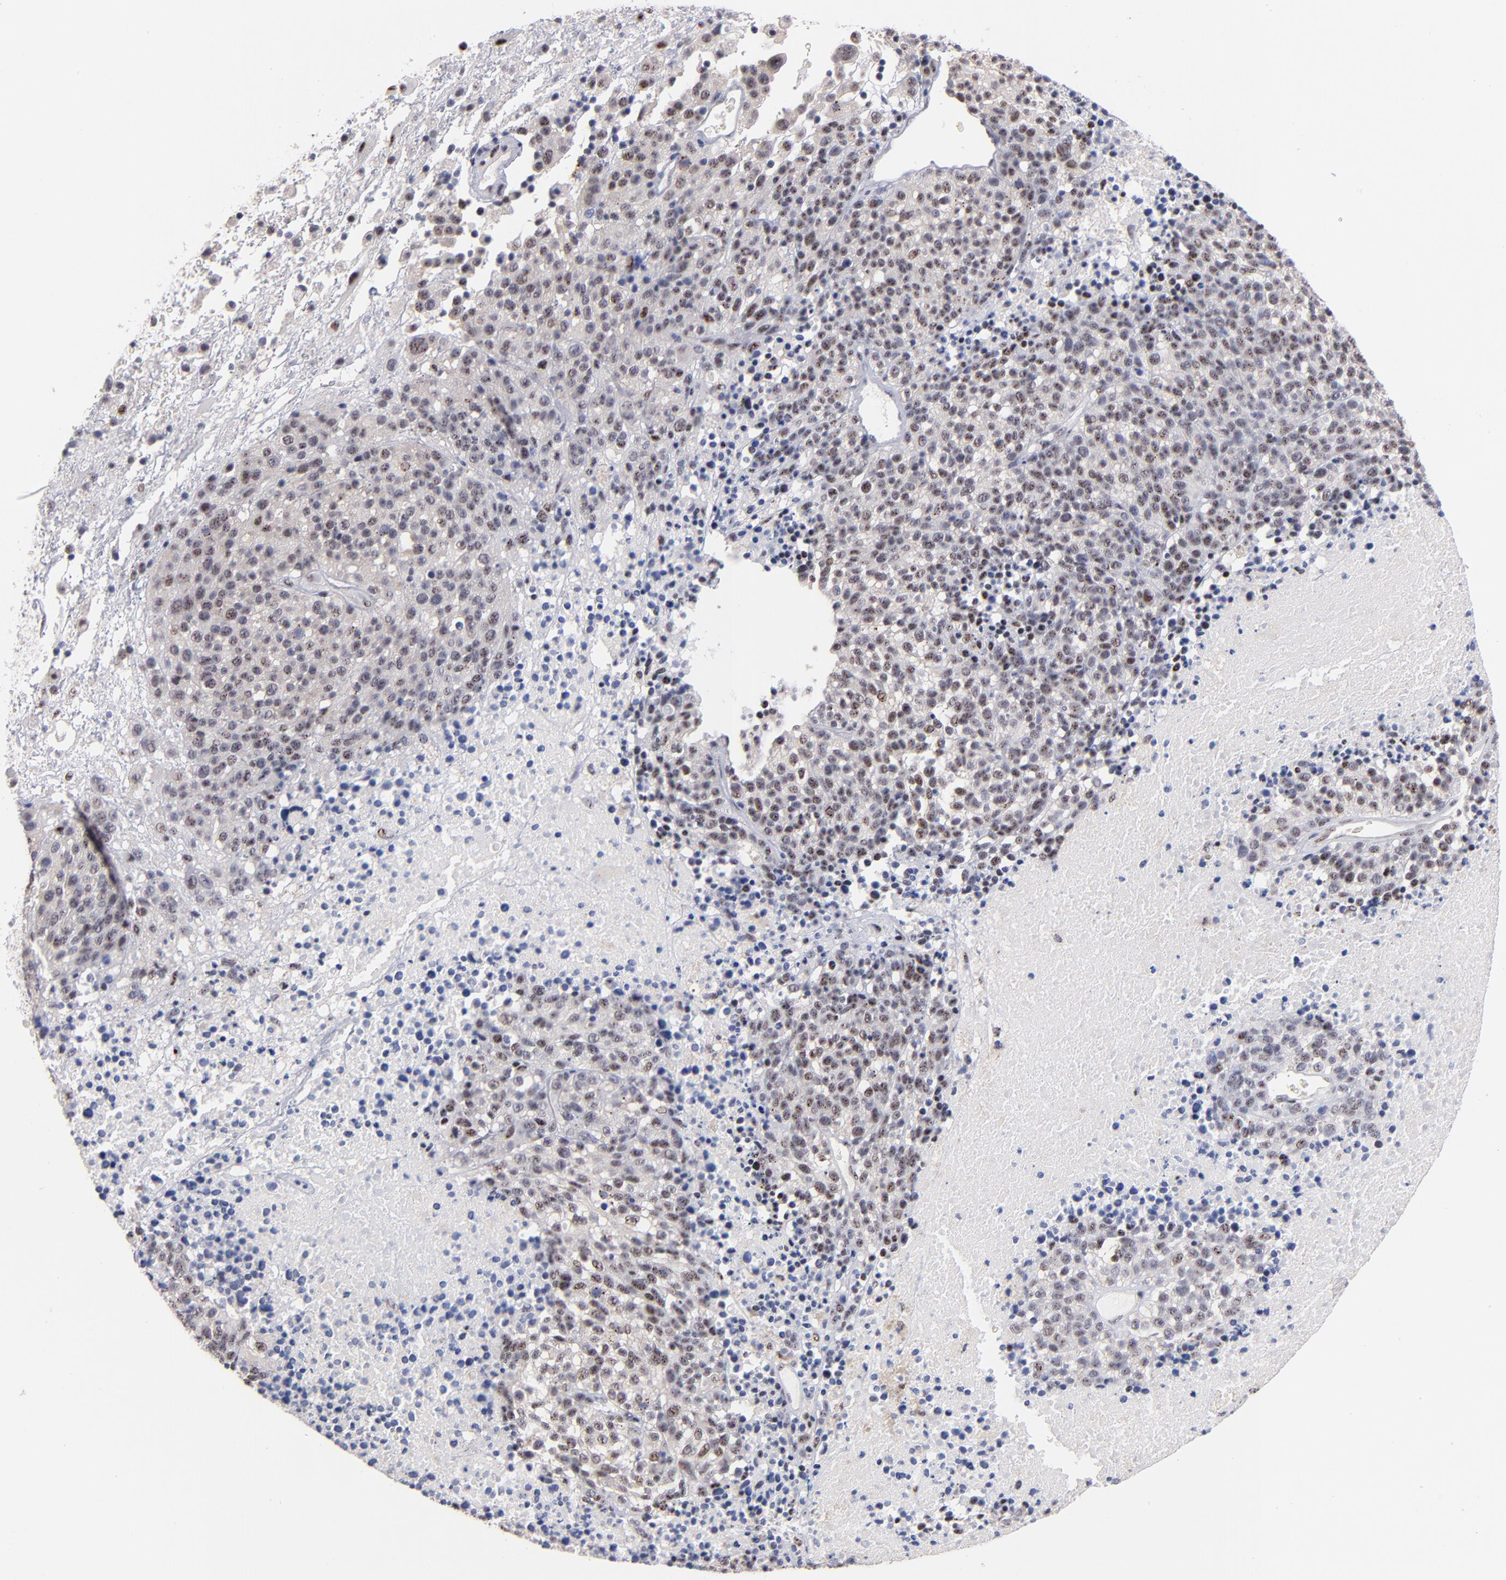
{"staining": {"intensity": "moderate", "quantity": "25%-75%", "location": "nuclear"}, "tissue": "melanoma", "cell_type": "Tumor cells", "image_type": "cancer", "snomed": [{"axis": "morphology", "description": "Malignant melanoma, Metastatic site"}, {"axis": "topography", "description": "Cerebral cortex"}], "caption": "Immunohistochemistry (IHC) (DAB (3,3'-diaminobenzidine)) staining of melanoma exhibits moderate nuclear protein positivity in approximately 25%-75% of tumor cells.", "gene": "RAF1", "patient": {"sex": "female", "age": 52}}